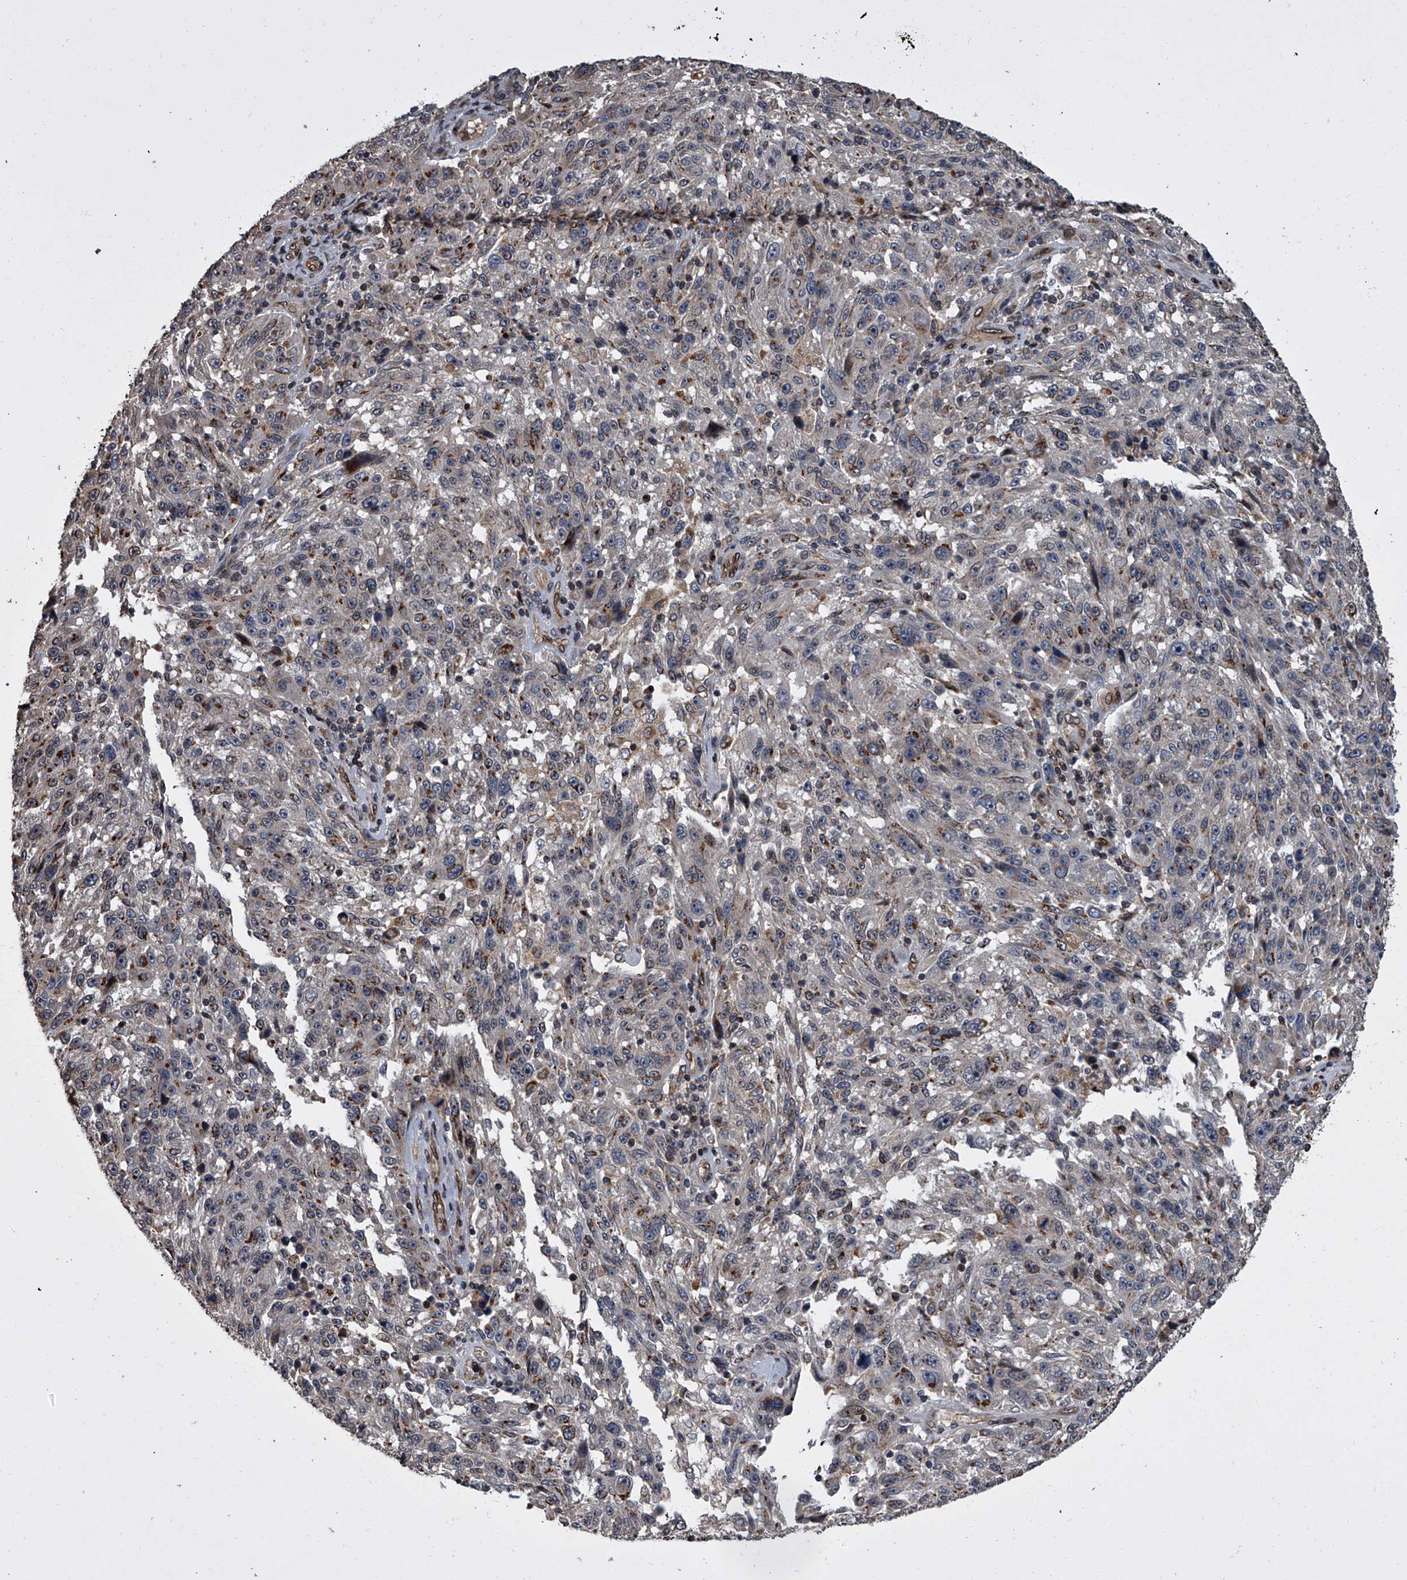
{"staining": {"intensity": "moderate", "quantity": ">75%", "location": "cytoplasmic/membranous"}, "tissue": "melanoma", "cell_type": "Tumor cells", "image_type": "cancer", "snomed": [{"axis": "morphology", "description": "Malignant melanoma, NOS"}, {"axis": "topography", "description": "Skin"}], "caption": "Tumor cells exhibit medium levels of moderate cytoplasmic/membranous positivity in about >75% of cells in malignant melanoma.", "gene": "LRRC8C", "patient": {"sex": "male", "age": 53}}